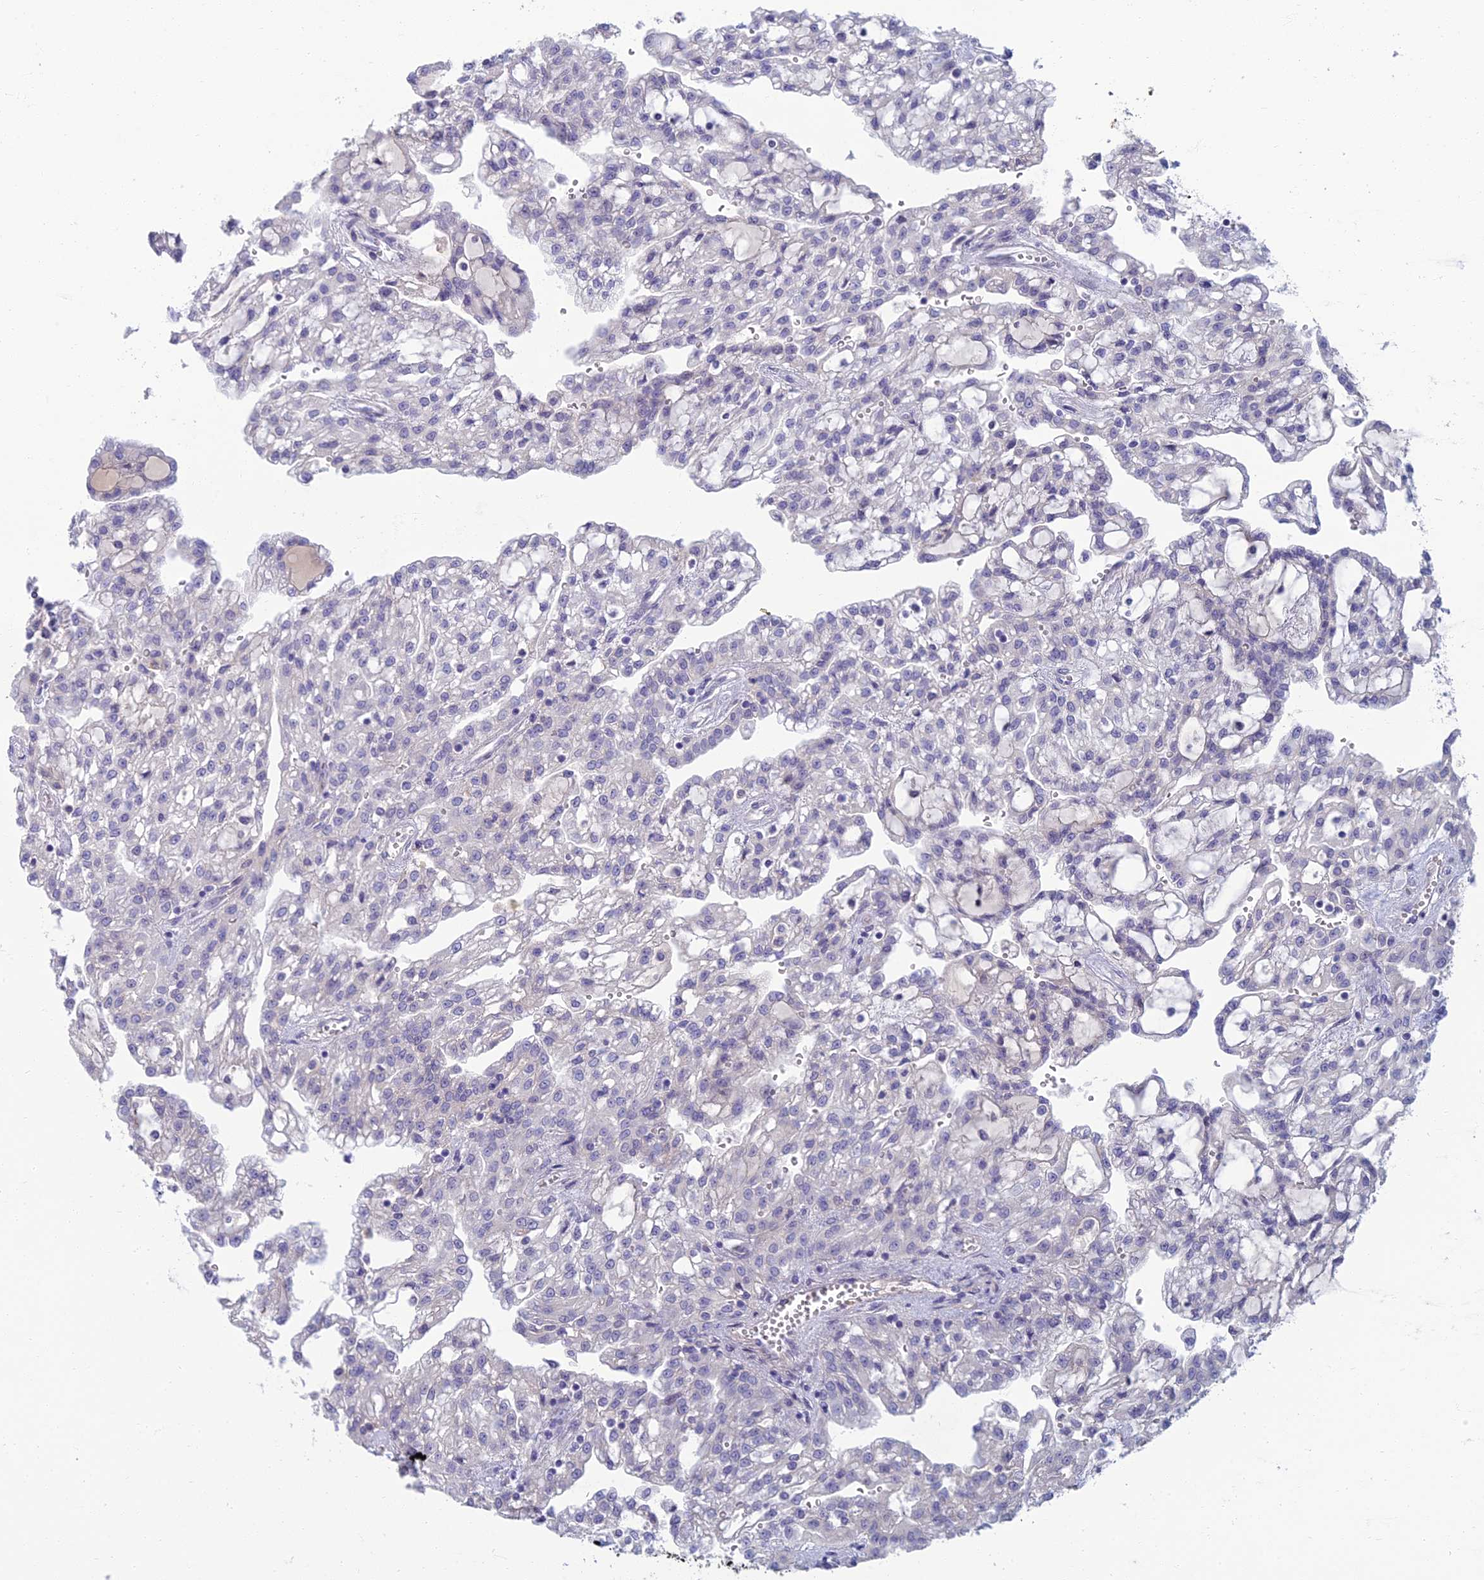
{"staining": {"intensity": "negative", "quantity": "none", "location": "none"}, "tissue": "renal cancer", "cell_type": "Tumor cells", "image_type": "cancer", "snomed": [{"axis": "morphology", "description": "Adenocarcinoma, NOS"}, {"axis": "topography", "description": "Kidney"}], "caption": "The photomicrograph exhibits no significant expression in tumor cells of adenocarcinoma (renal). The staining was performed using DAB (3,3'-diaminobenzidine) to visualize the protein expression in brown, while the nuclei were stained in blue with hematoxylin (Magnification: 20x).", "gene": "NEURL1", "patient": {"sex": "male", "age": 63}}